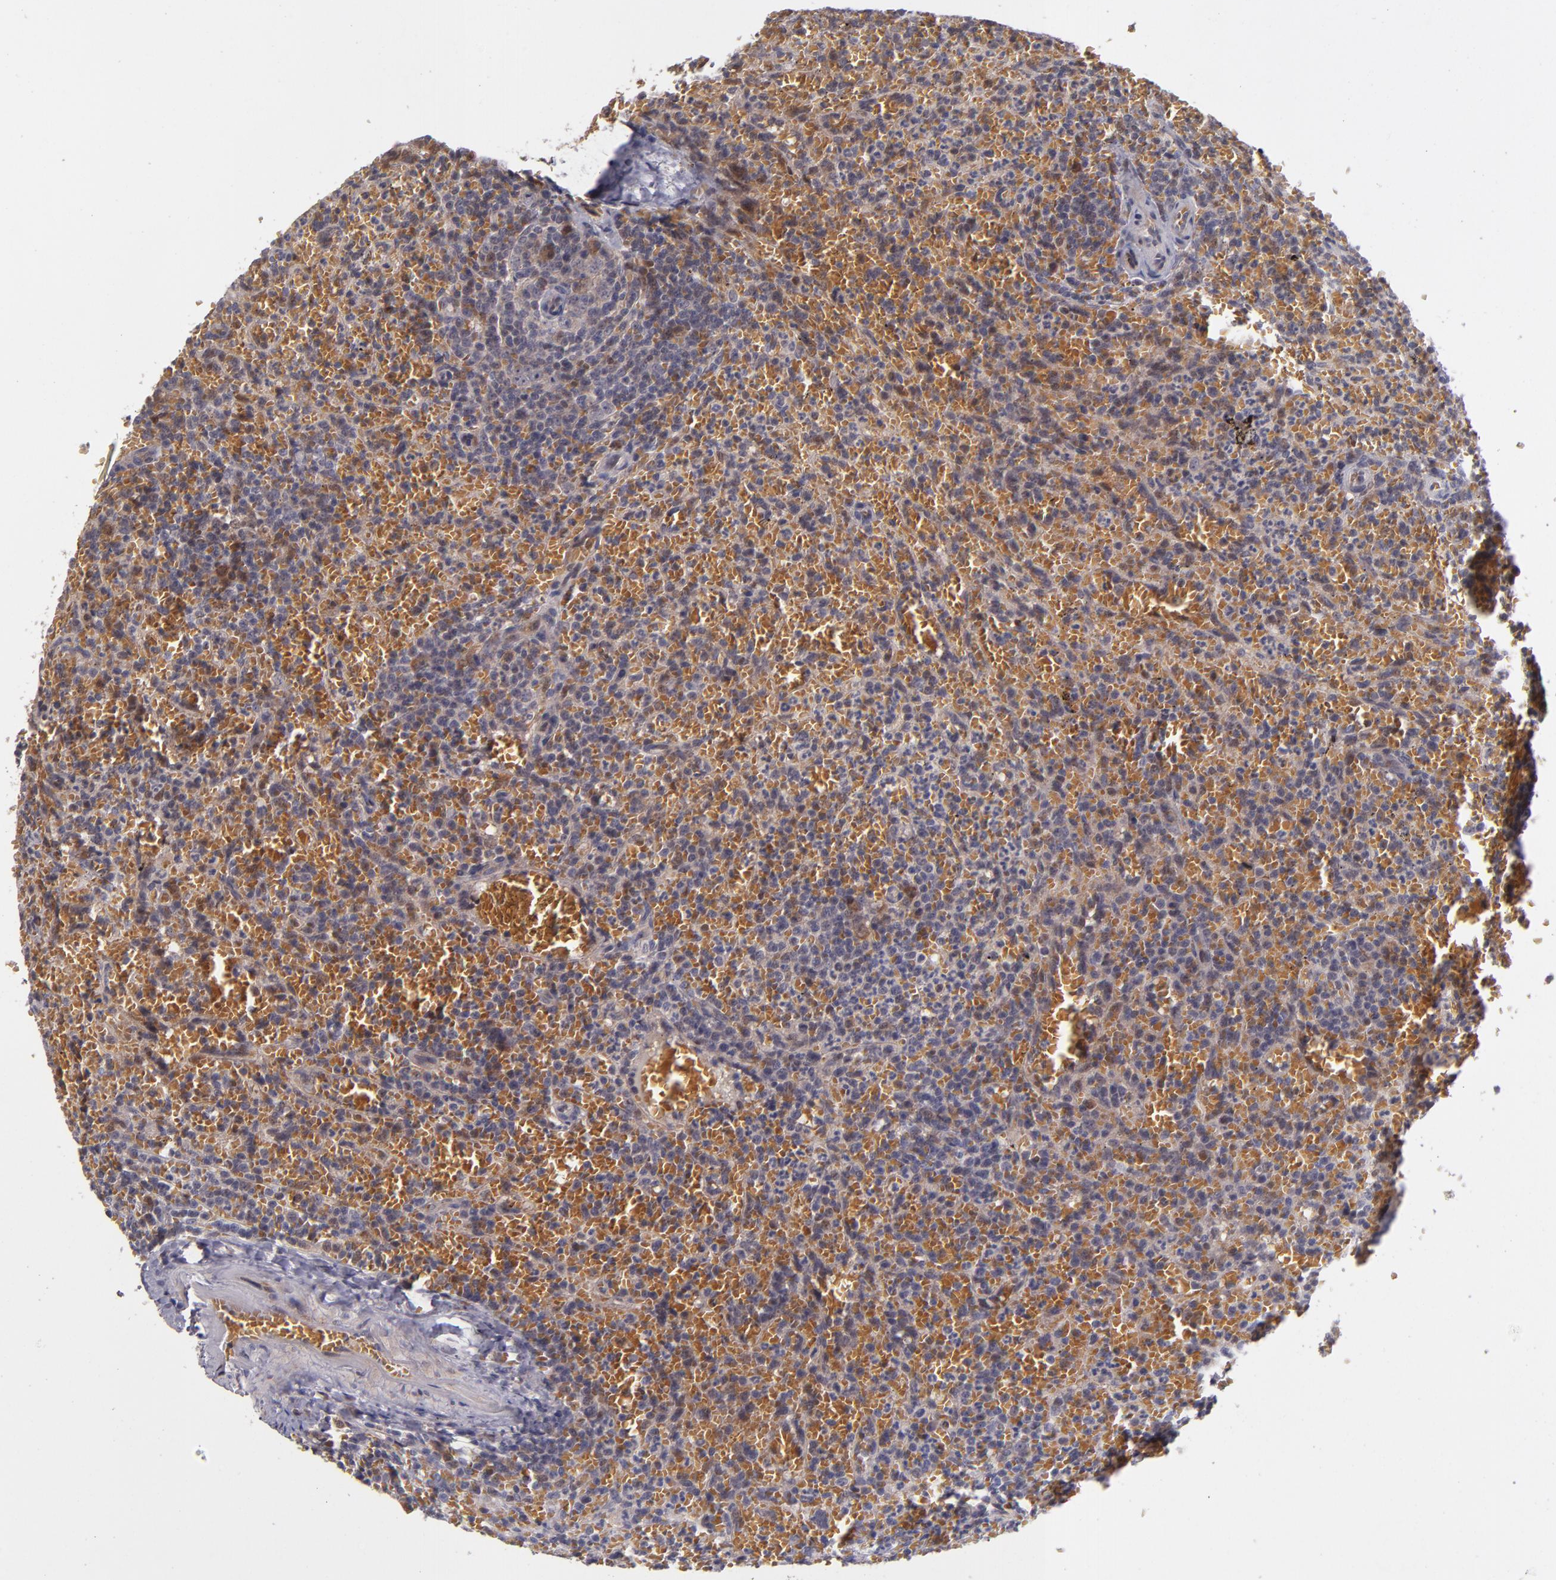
{"staining": {"intensity": "weak", "quantity": ">75%", "location": "cytoplasmic/membranous"}, "tissue": "lymphoma", "cell_type": "Tumor cells", "image_type": "cancer", "snomed": [{"axis": "morphology", "description": "Malignant lymphoma, non-Hodgkin's type, Low grade"}, {"axis": "topography", "description": "Spleen"}], "caption": "Human low-grade malignant lymphoma, non-Hodgkin's type stained with a protein marker demonstrates weak staining in tumor cells.", "gene": "CASP1", "patient": {"sex": "female", "age": 64}}